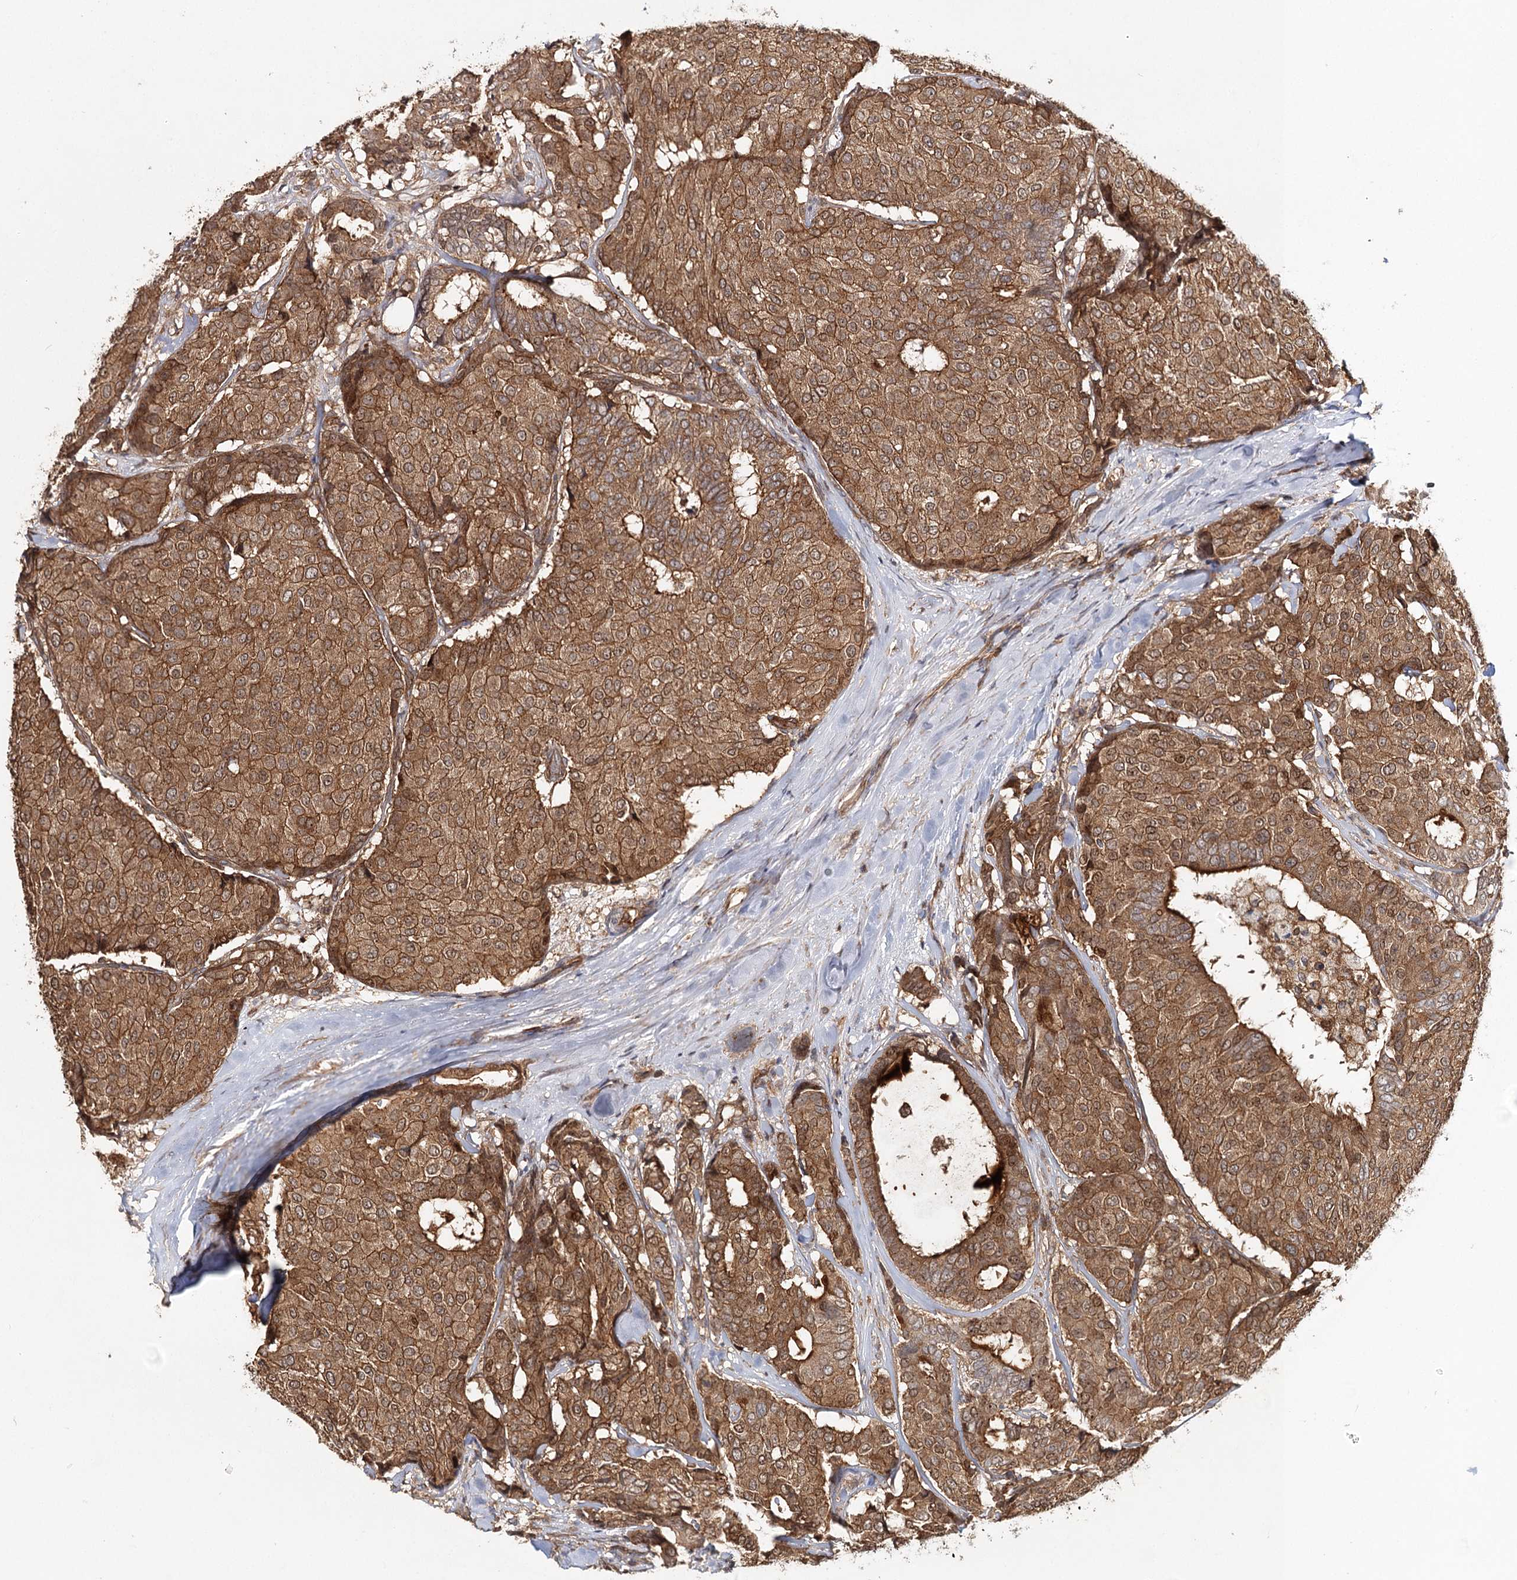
{"staining": {"intensity": "moderate", "quantity": ">75%", "location": "cytoplasmic/membranous"}, "tissue": "breast cancer", "cell_type": "Tumor cells", "image_type": "cancer", "snomed": [{"axis": "morphology", "description": "Duct carcinoma"}, {"axis": "topography", "description": "Breast"}], "caption": "This image reveals breast cancer (intraductal carcinoma) stained with IHC to label a protein in brown. The cytoplasmic/membranous of tumor cells show moderate positivity for the protein. Nuclei are counter-stained blue.", "gene": "BCR", "patient": {"sex": "female", "age": 75}}